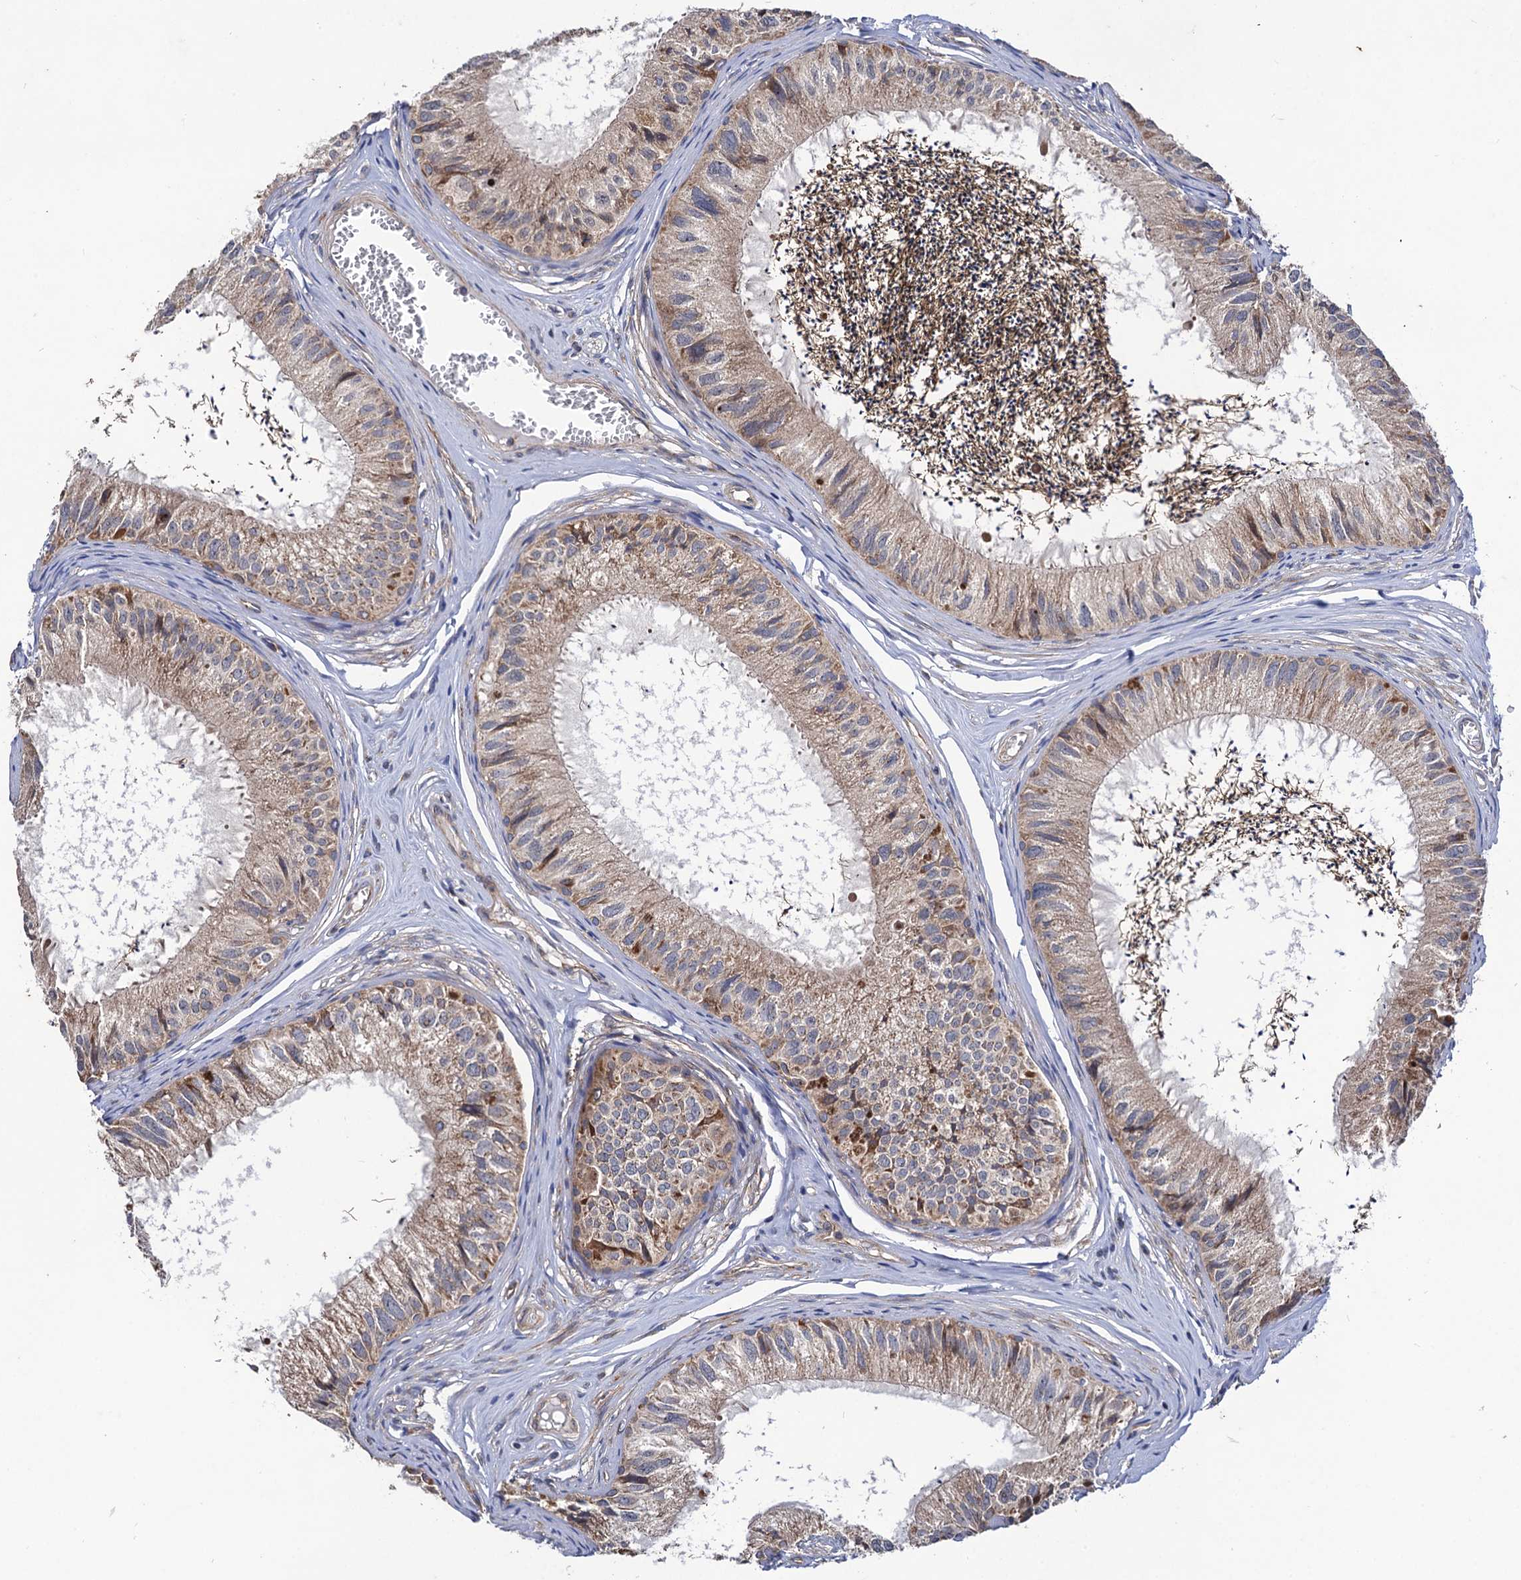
{"staining": {"intensity": "moderate", "quantity": "25%-75%", "location": "cytoplasmic/membranous"}, "tissue": "epididymis", "cell_type": "Glandular cells", "image_type": "normal", "snomed": [{"axis": "morphology", "description": "Normal tissue, NOS"}, {"axis": "topography", "description": "Epididymis"}], "caption": "Immunohistochemical staining of benign epididymis displays medium levels of moderate cytoplasmic/membranous staining in approximately 25%-75% of glandular cells.", "gene": "DYDC1", "patient": {"sex": "male", "age": 79}}